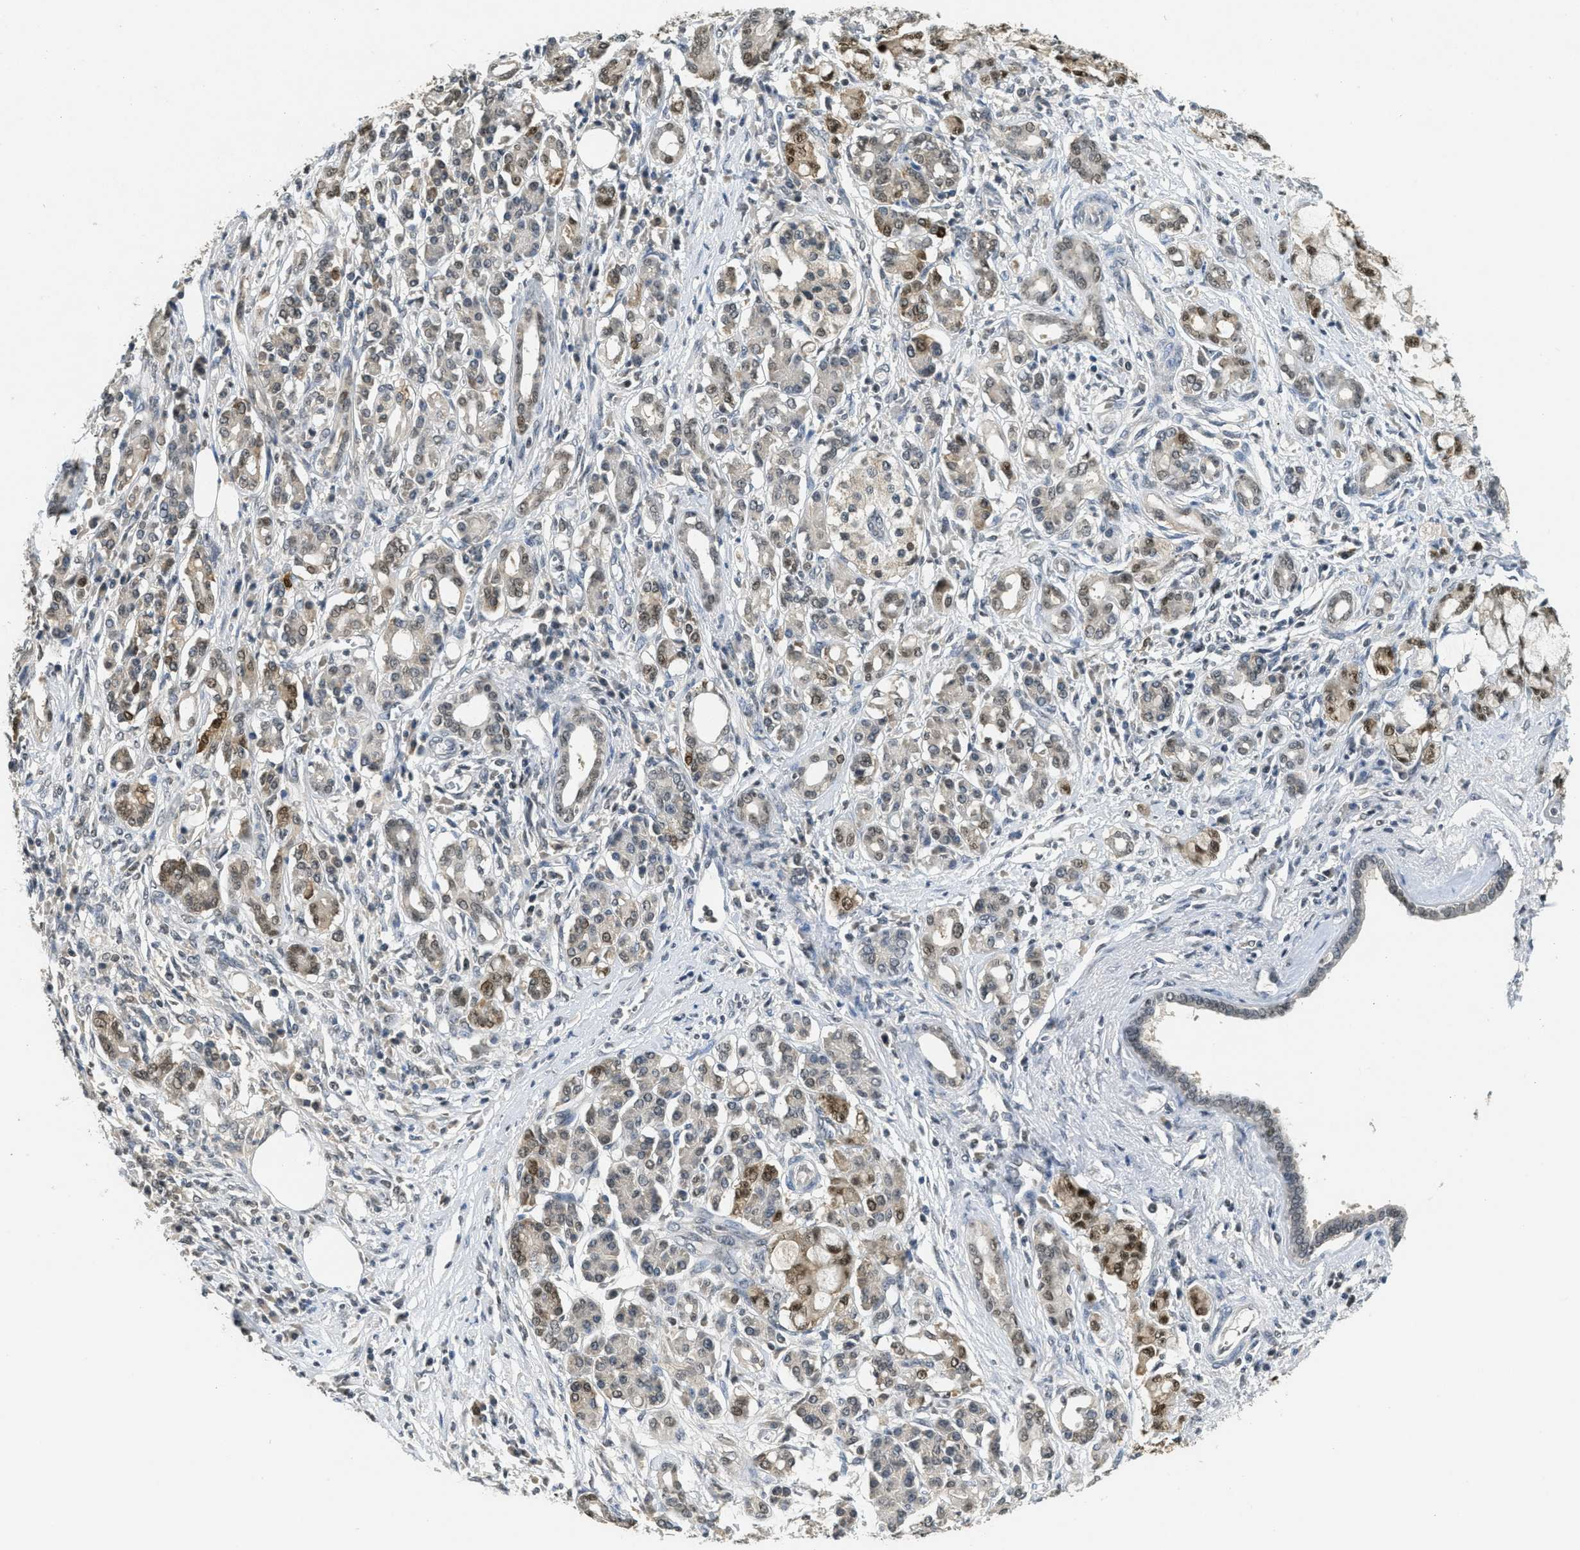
{"staining": {"intensity": "strong", "quantity": "25%-75%", "location": "cytoplasmic/membranous,nuclear"}, "tissue": "pancreatic cancer", "cell_type": "Tumor cells", "image_type": "cancer", "snomed": [{"axis": "morphology", "description": "Adenocarcinoma, NOS"}, {"axis": "topography", "description": "Pancreas"}], "caption": "IHC histopathology image of neoplastic tissue: adenocarcinoma (pancreatic) stained using immunohistochemistry displays high levels of strong protein expression localized specifically in the cytoplasmic/membranous and nuclear of tumor cells, appearing as a cytoplasmic/membranous and nuclear brown color.", "gene": "DNAJB1", "patient": {"sex": "female", "age": 73}}